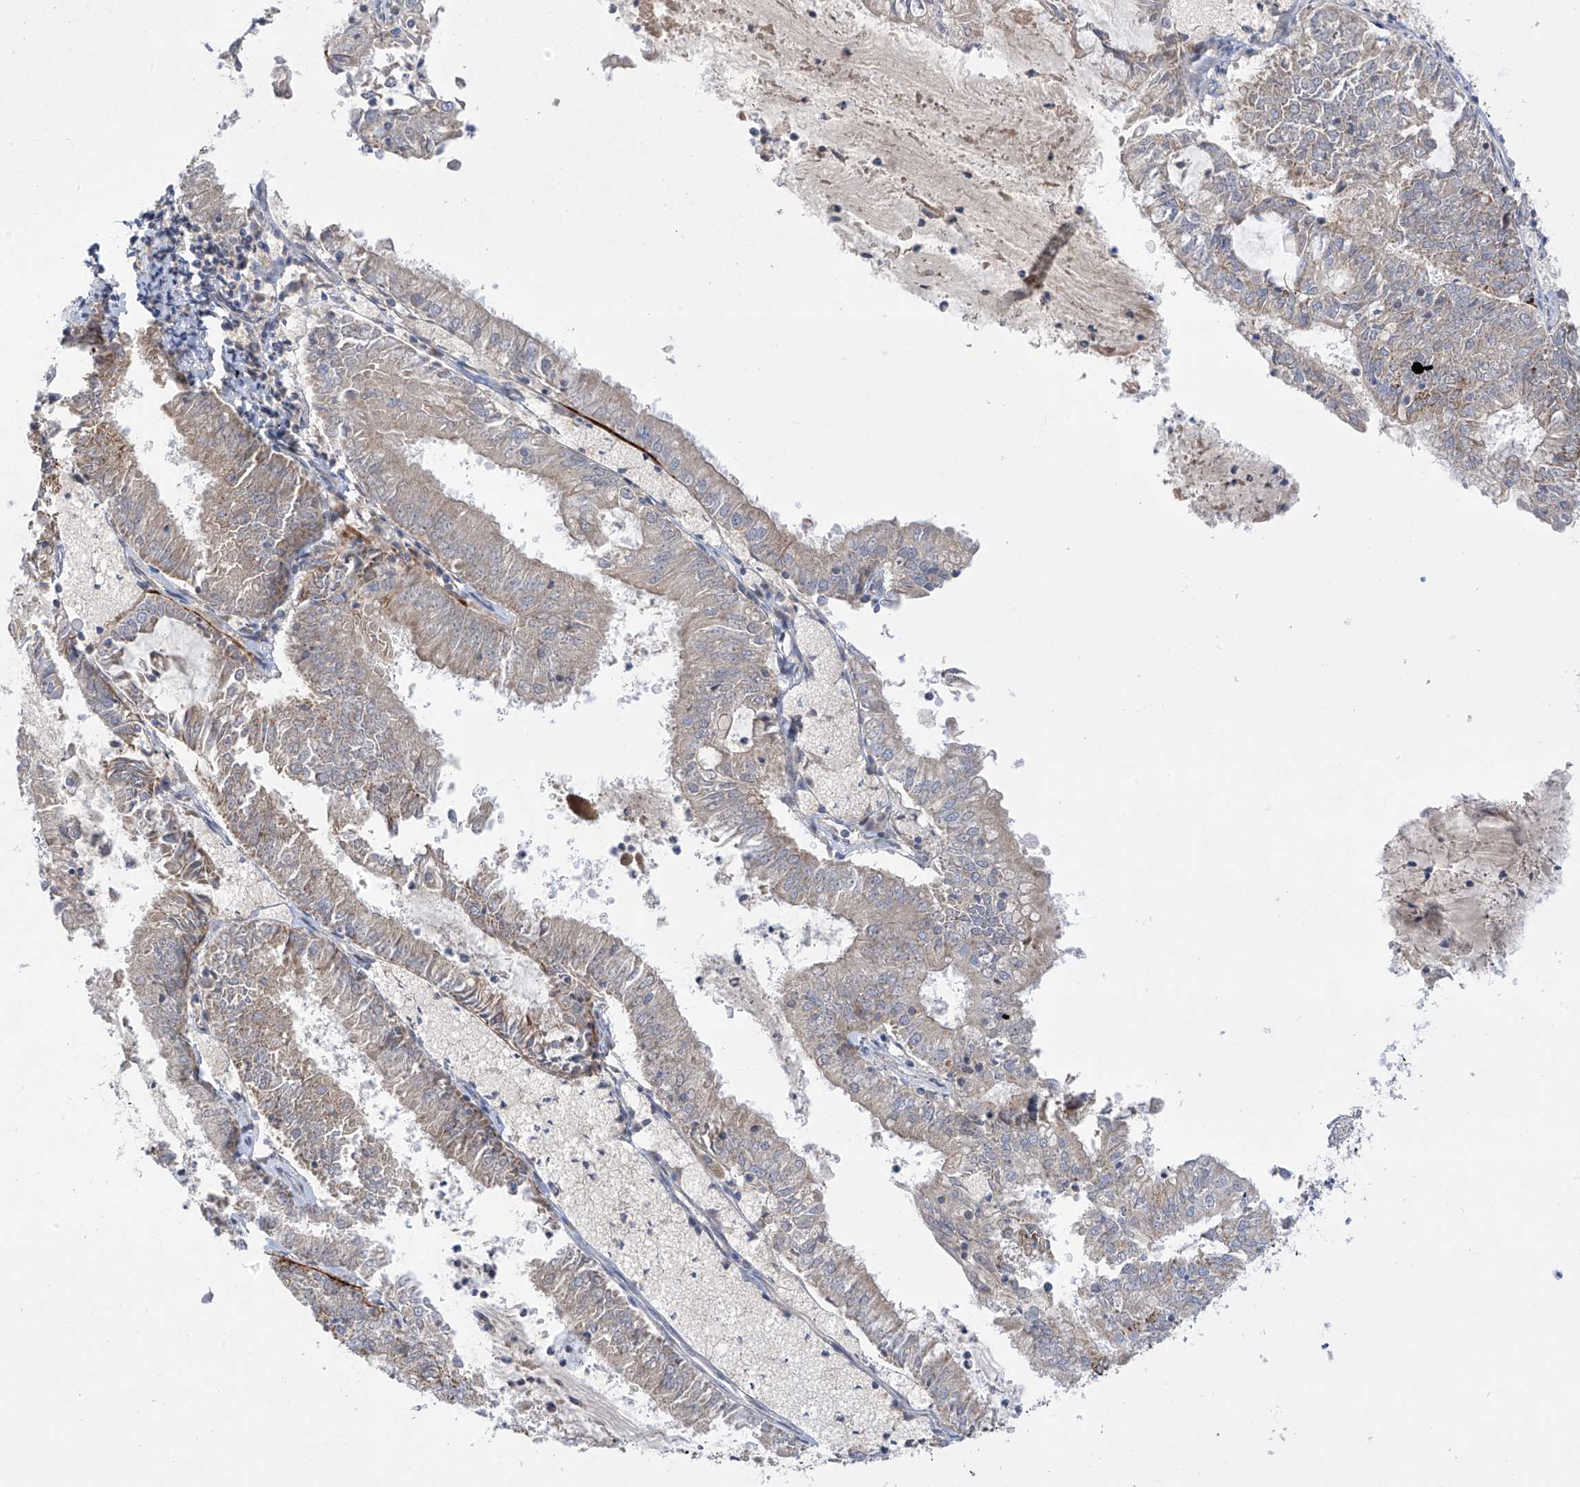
{"staining": {"intensity": "moderate", "quantity": "<25%", "location": "cytoplasmic/membranous"}, "tissue": "endometrial cancer", "cell_type": "Tumor cells", "image_type": "cancer", "snomed": [{"axis": "morphology", "description": "Adenocarcinoma, NOS"}, {"axis": "topography", "description": "Endometrium"}], "caption": "Immunohistochemistry of human adenocarcinoma (endometrial) reveals low levels of moderate cytoplasmic/membranous positivity in approximately <25% of tumor cells.", "gene": "METTL18", "patient": {"sex": "female", "age": 57}}